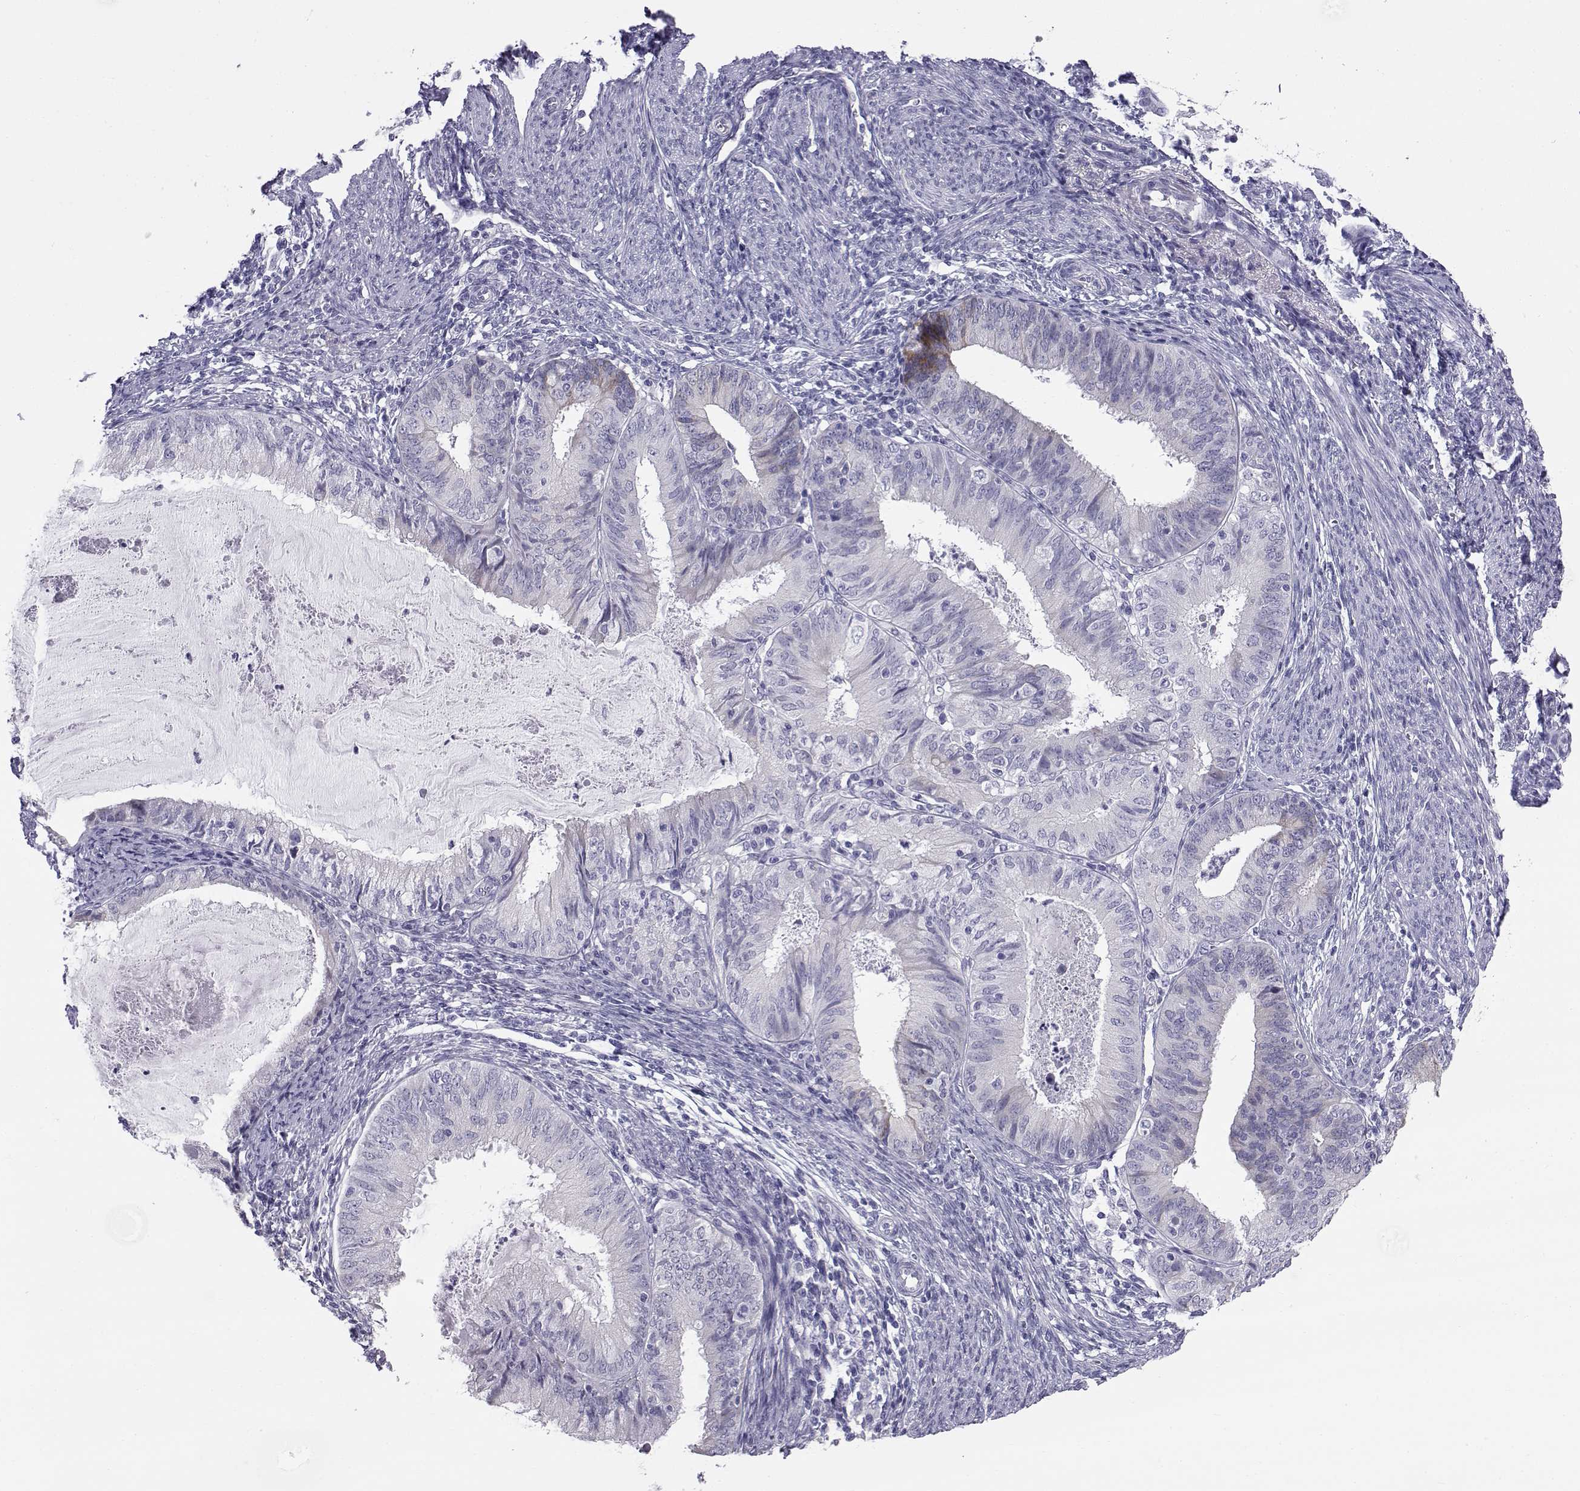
{"staining": {"intensity": "negative", "quantity": "none", "location": "none"}, "tissue": "endometrial cancer", "cell_type": "Tumor cells", "image_type": "cancer", "snomed": [{"axis": "morphology", "description": "Adenocarcinoma, NOS"}, {"axis": "topography", "description": "Endometrium"}], "caption": "DAB immunohistochemical staining of human endometrial adenocarcinoma shows no significant positivity in tumor cells. (DAB IHC, high magnification).", "gene": "RNASE12", "patient": {"sex": "female", "age": 57}}